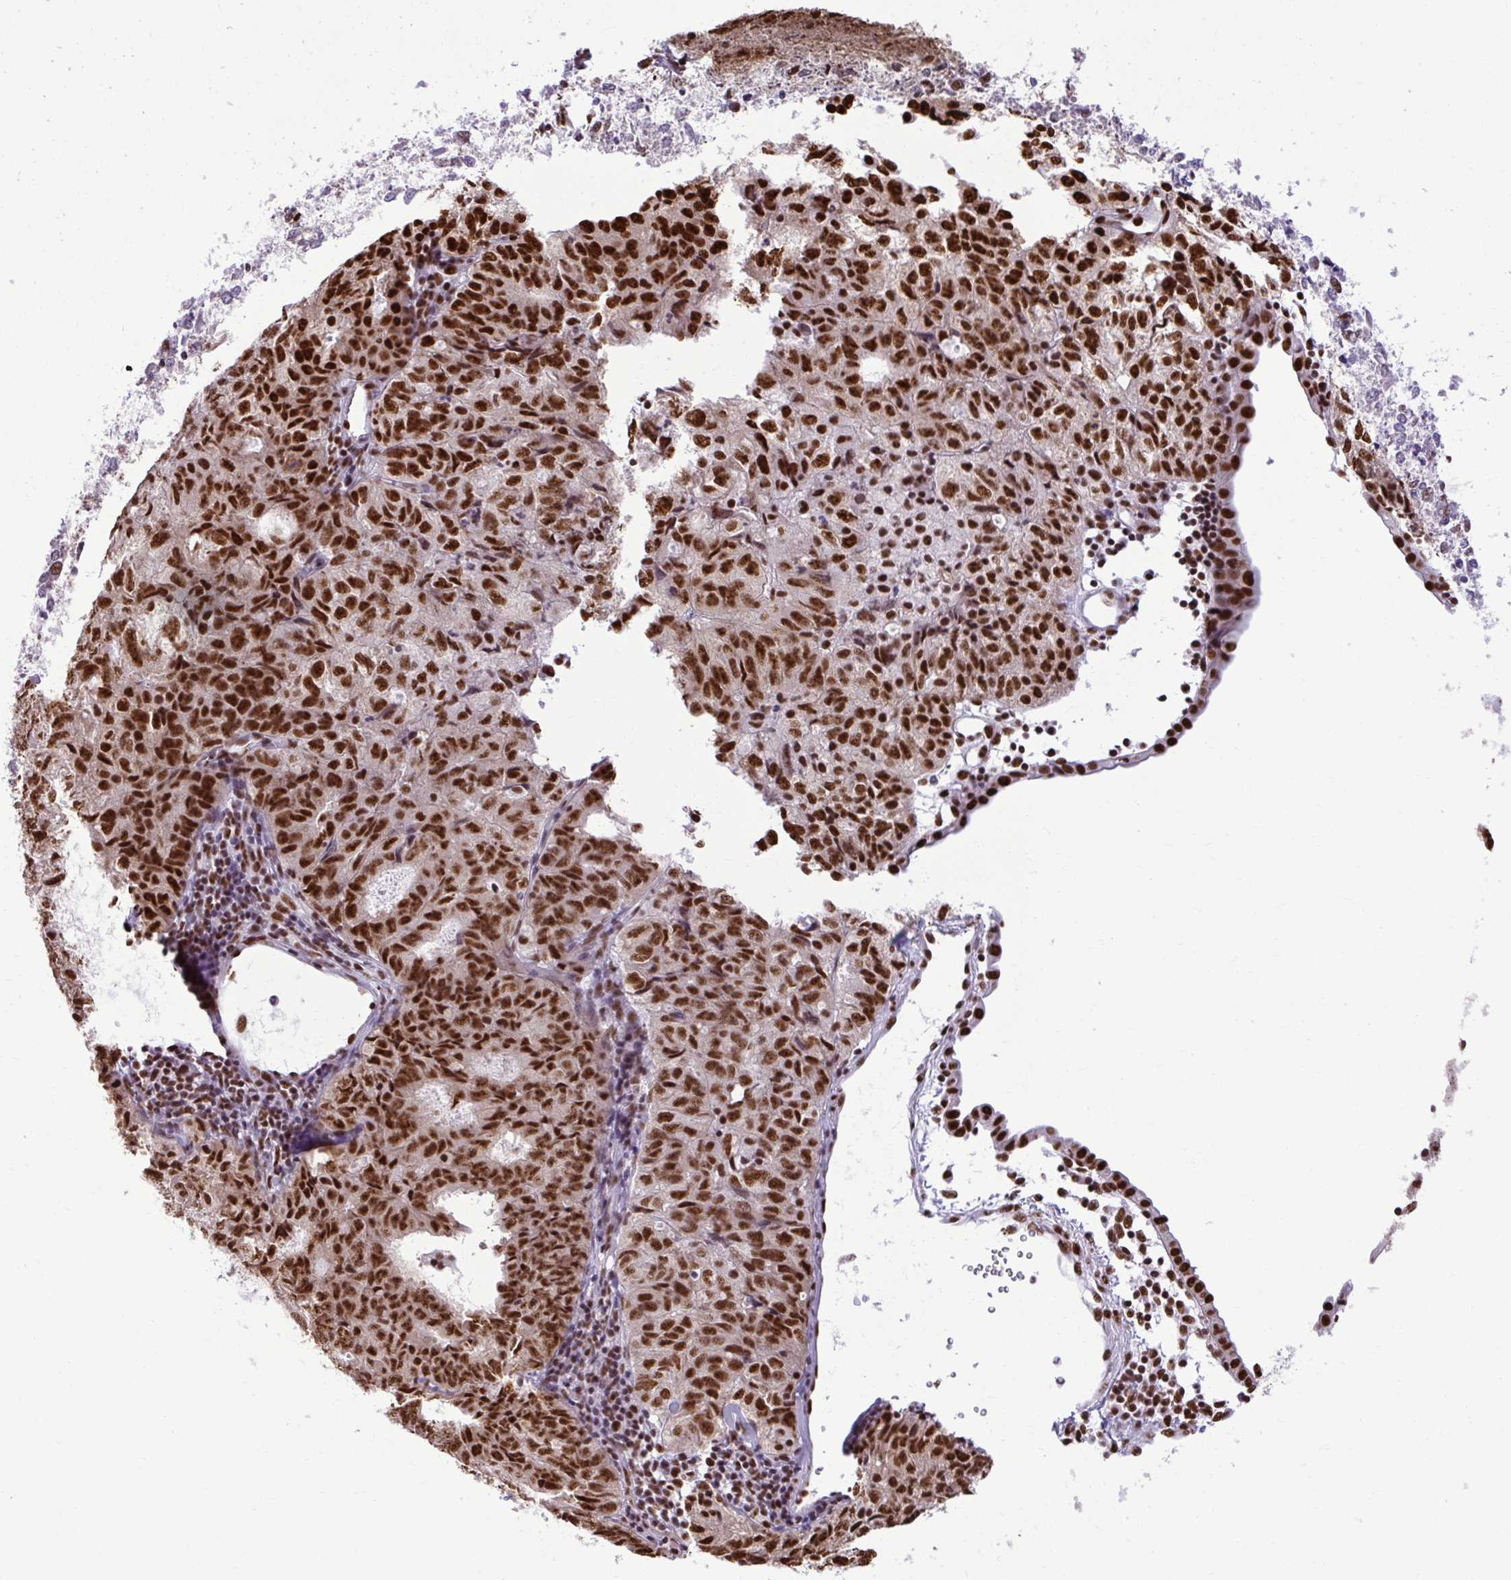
{"staining": {"intensity": "strong", "quantity": ">75%", "location": "nuclear"}, "tissue": "endometrial cancer", "cell_type": "Tumor cells", "image_type": "cancer", "snomed": [{"axis": "morphology", "description": "Adenocarcinoma, NOS"}, {"axis": "topography", "description": "Endometrium"}], "caption": "About >75% of tumor cells in endometrial adenocarcinoma show strong nuclear protein expression as visualized by brown immunohistochemical staining.", "gene": "PRPF19", "patient": {"sex": "female", "age": 61}}